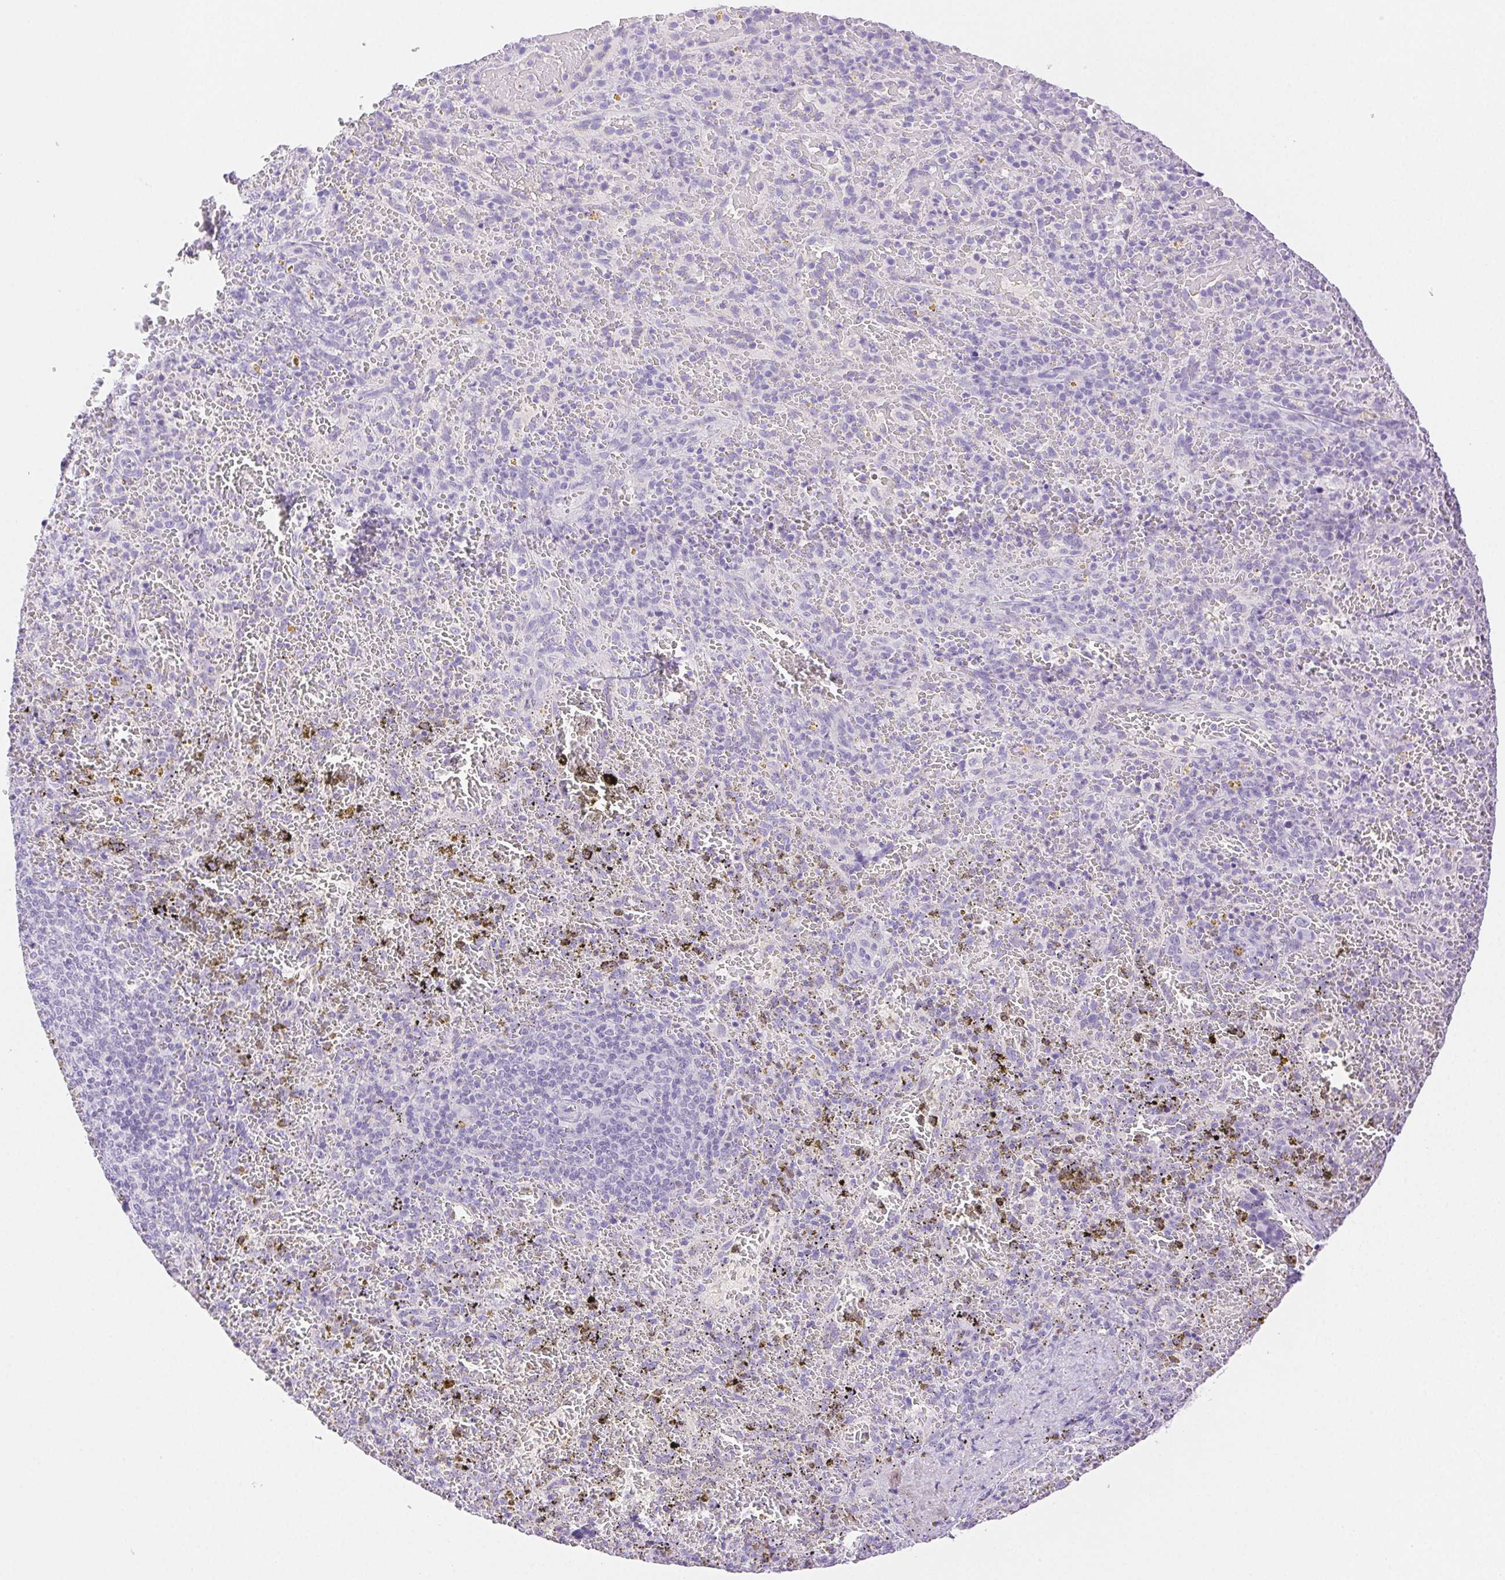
{"staining": {"intensity": "negative", "quantity": "none", "location": "none"}, "tissue": "spleen", "cell_type": "Cells in red pulp", "image_type": "normal", "snomed": [{"axis": "morphology", "description": "Normal tissue, NOS"}, {"axis": "topography", "description": "Spleen"}], "caption": "The photomicrograph exhibits no staining of cells in red pulp in unremarkable spleen. The staining was performed using DAB to visualize the protein expression in brown, while the nuclei were stained in blue with hematoxylin (Magnification: 20x).", "gene": "SPACA4", "patient": {"sex": "female", "age": 50}}